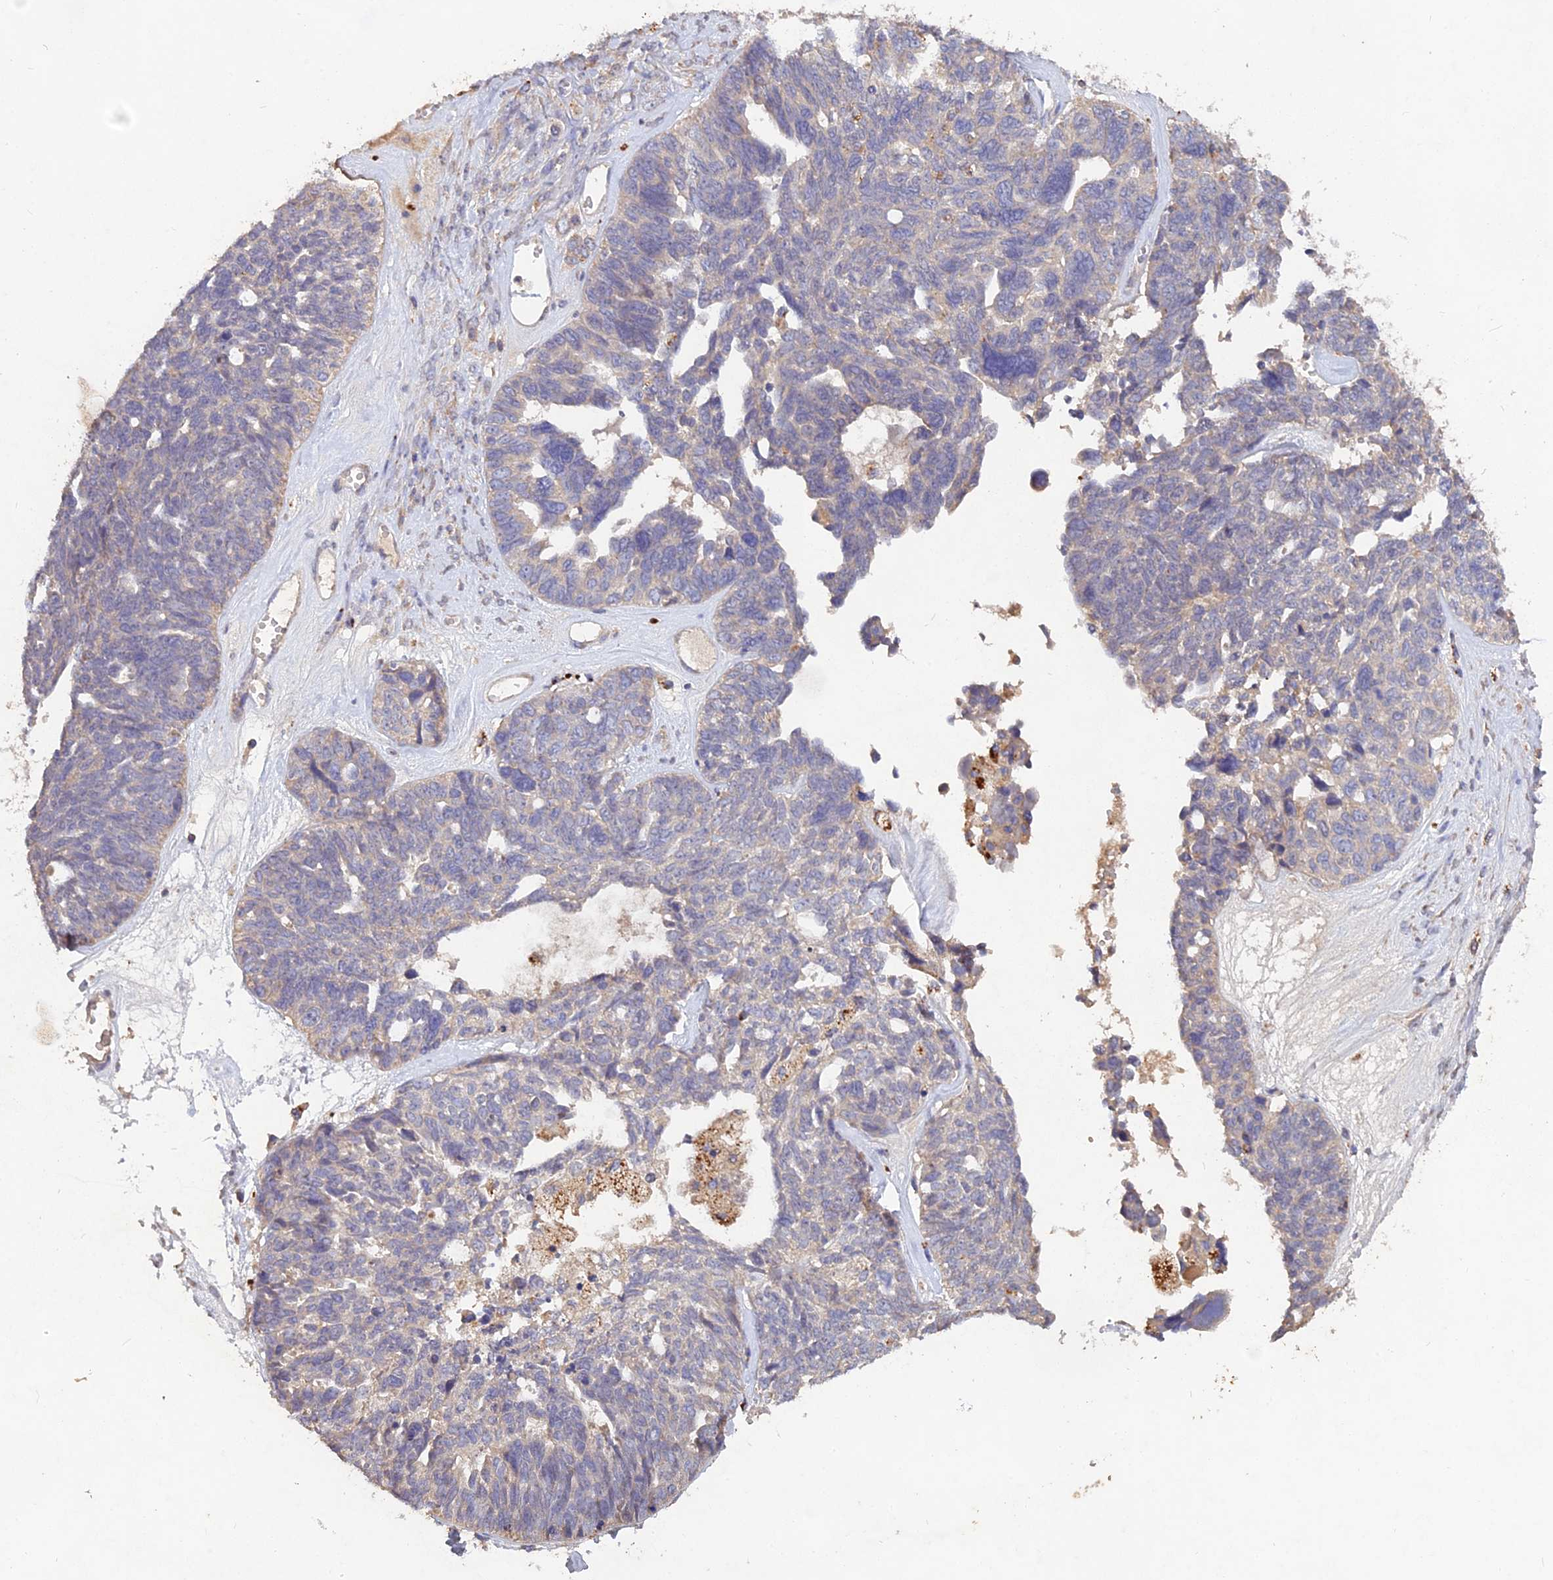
{"staining": {"intensity": "negative", "quantity": "none", "location": "none"}, "tissue": "ovarian cancer", "cell_type": "Tumor cells", "image_type": "cancer", "snomed": [{"axis": "morphology", "description": "Cystadenocarcinoma, serous, NOS"}, {"axis": "topography", "description": "Ovary"}], "caption": "The immunohistochemistry image has no significant staining in tumor cells of serous cystadenocarcinoma (ovarian) tissue.", "gene": "SLC26A4", "patient": {"sex": "female", "age": 79}}